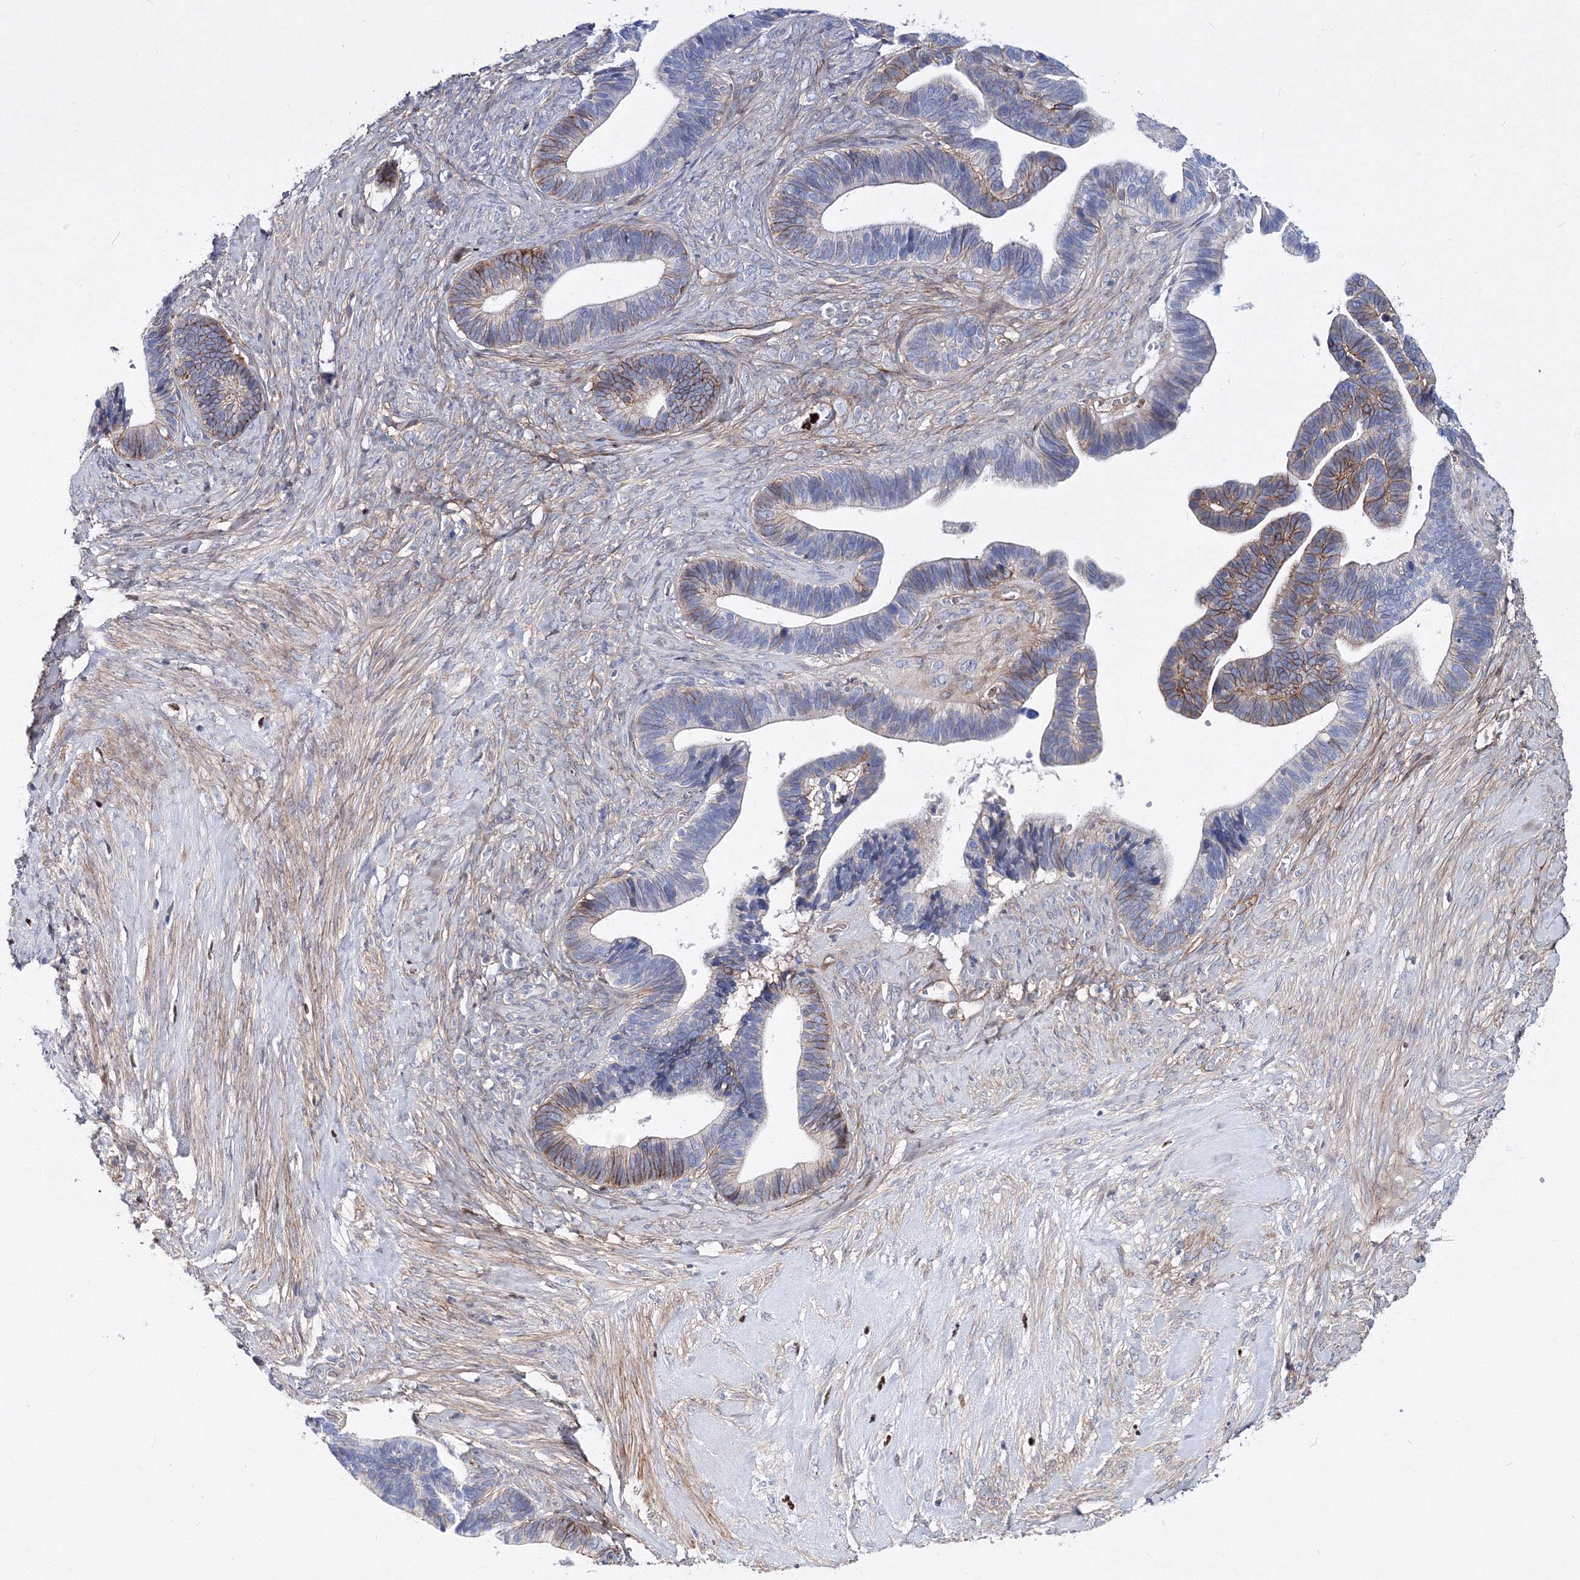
{"staining": {"intensity": "moderate", "quantity": "<25%", "location": "cytoplasmic/membranous"}, "tissue": "ovarian cancer", "cell_type": "Tumor cells", "image_type": "cancer", "snomed": [{"axis": "morphology", "description": "Cystadenocarcinoma, serous, NOS"}, {"axis": "topography", "description": "Ovary"}], "caption": "This is an image of IHC staining of ovarian cancer, which shows moderate expression in the cytoplasmic/membranous of tumor cells.", "gene": "C11orf52", "patient": {"sex": "female", "age": 56}}